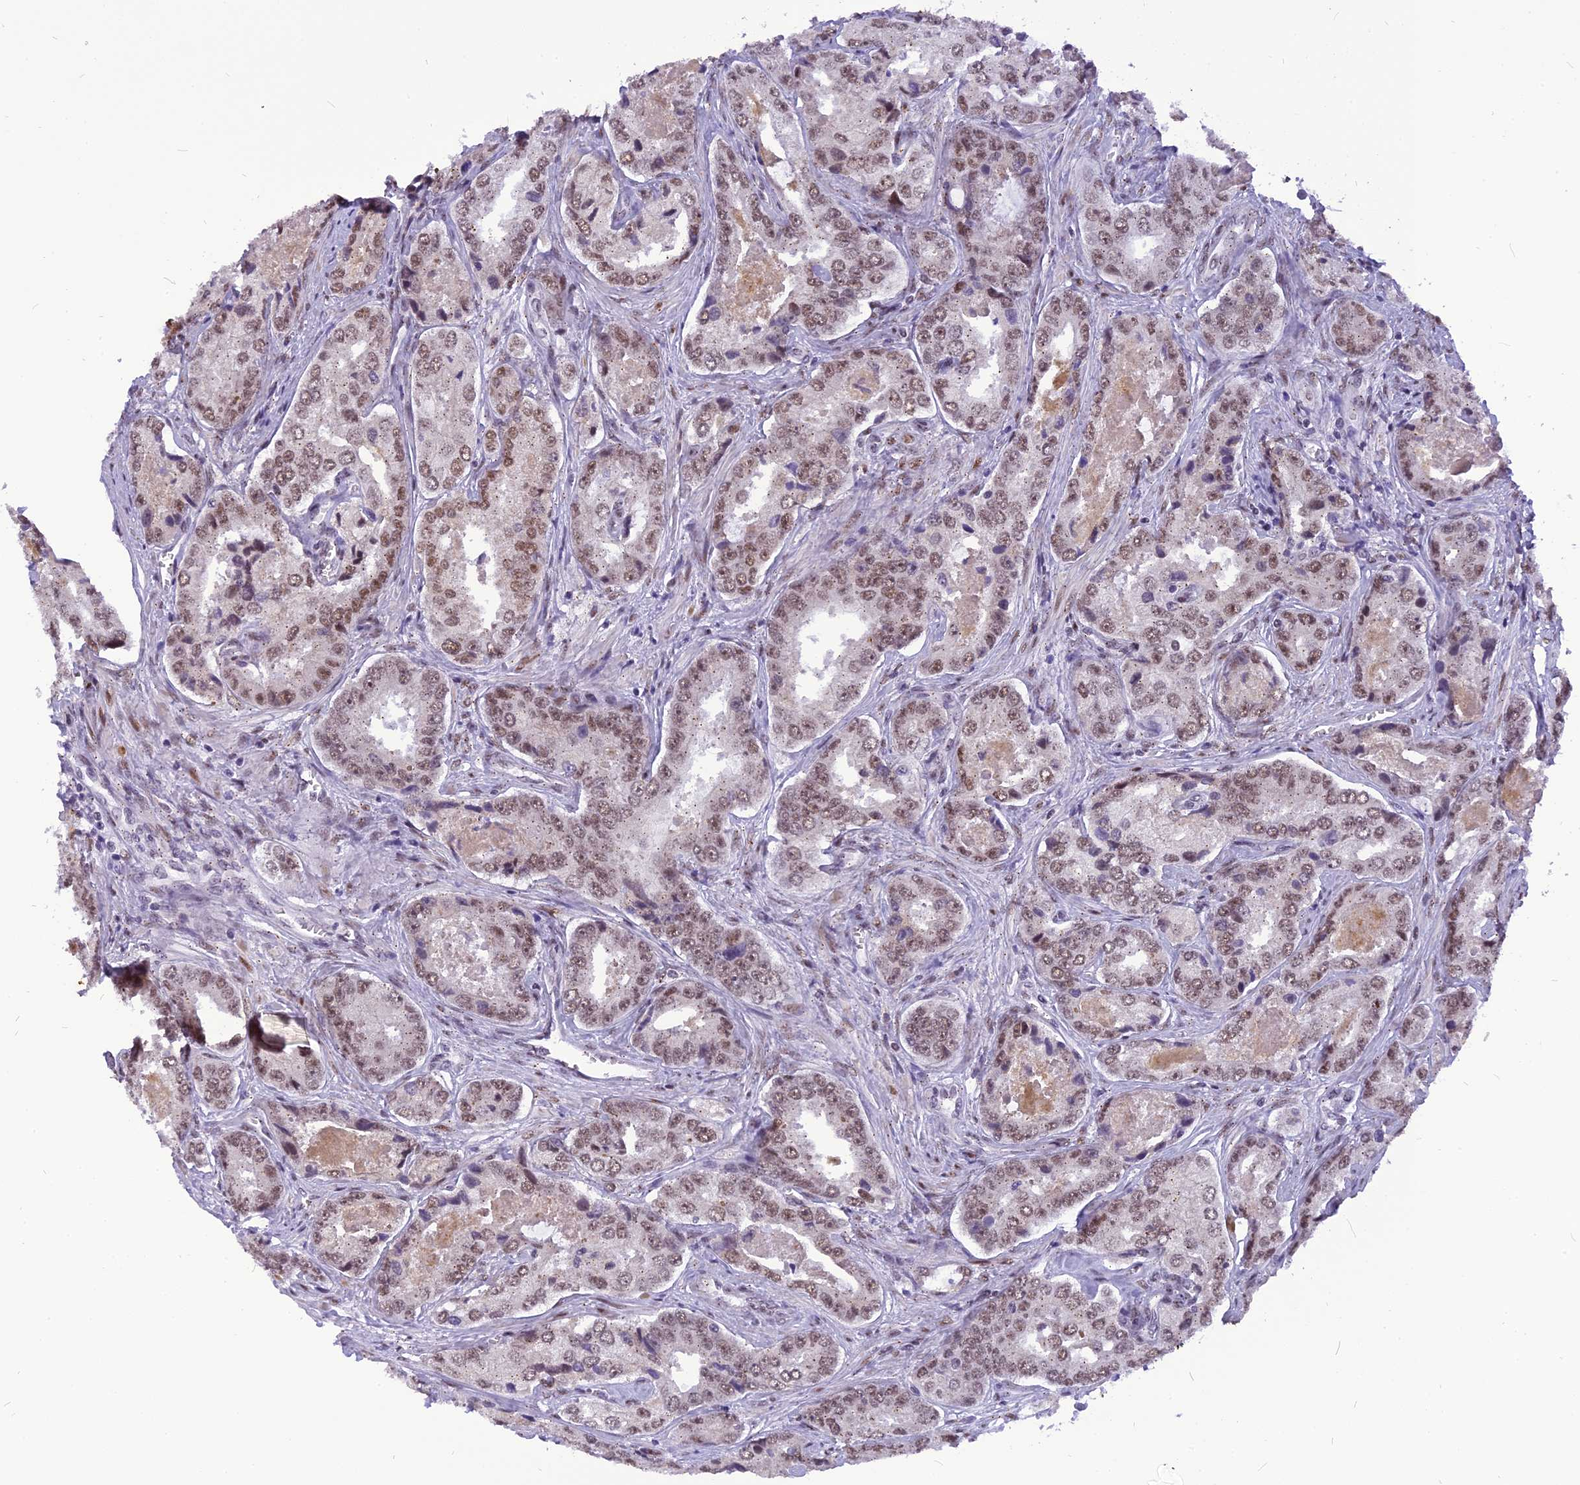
{"staining": {"intensity": "weak", "quantity": ">75%", "location": "nuclear"}, "tissue": "prostate cancer", "cell_type": "Tumor cells", "image_type": "cancer", "snomed": [{"axis": "morphology", "description": "Adenocarcinoma, Low grade"}, {"axis": "topography", "description": "Prostate"}], "caption": "Prostate low-grade adenocarcinoma stained with immunohistochemistry (IHC) demonstrates weak nuclear expression in approximately >75% of tumor cells.", "gene": "IRF2BP1", "patient": {"sex": "male", "age": 68}}